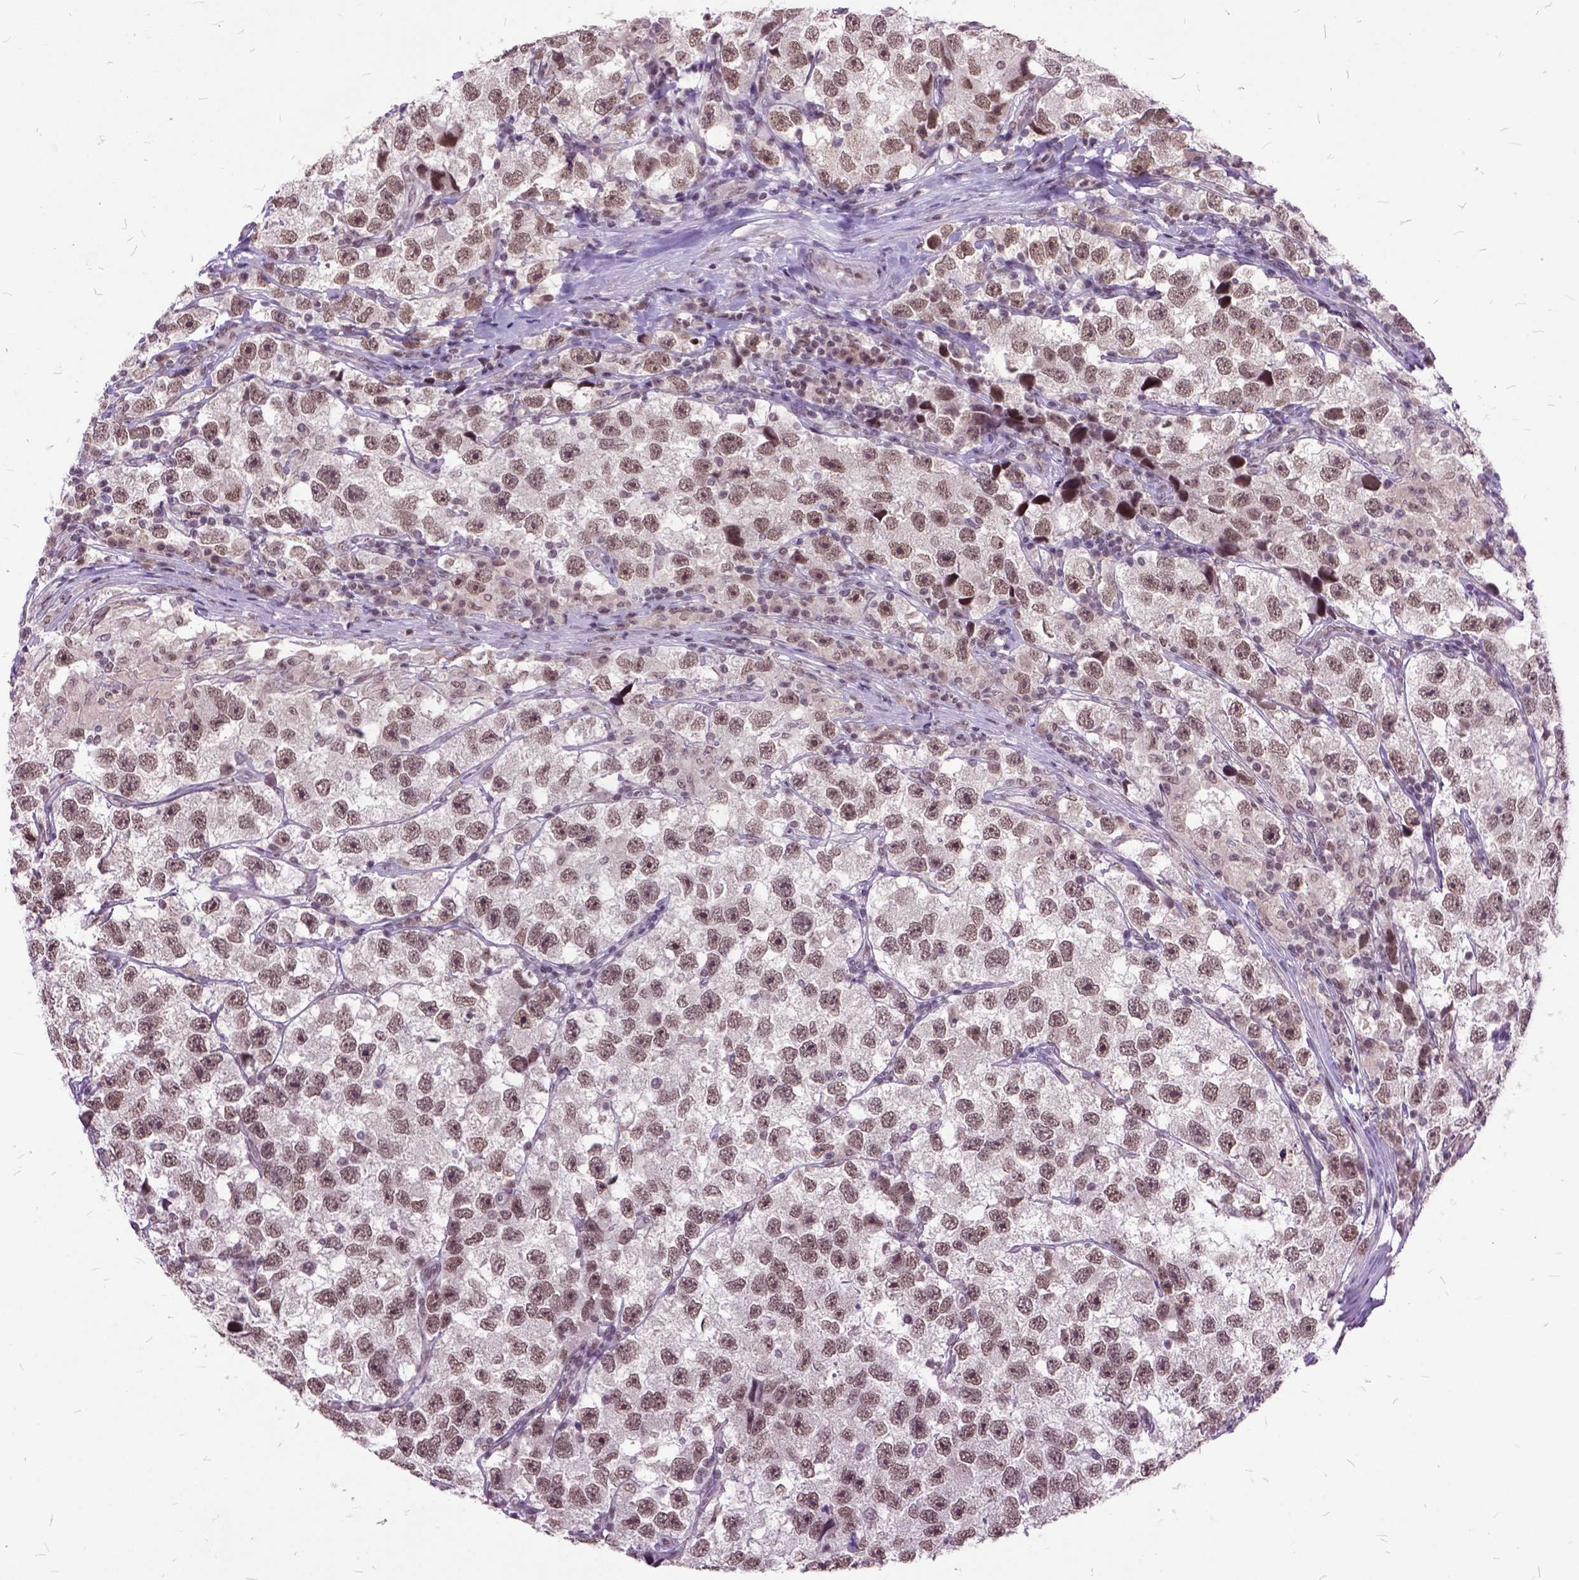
{"staining": {"intensity": "moderate", "quantity": ">75%", "location": "nuclear"}, "tissue": "testis cancer", "cell_type": "Tumor cells", "image_type": "cancer", "snomed": [{"axis": "morphology", "description": "Seminoma, NOS"}, {"axis": "topography", "description": "Testis"}], "caption": "Protein staining exhibits moderate nuclear staining in about >75% of tumor cells in testis cancer (seminoma). Using DAB (3,3'-diaminobenzidine) (brown) and hematoxylin (blue) stains, captured at high magnification using brightfield microscopy.", "gene": "ORC5", "patient": {"sex": "male", "age": 26}}